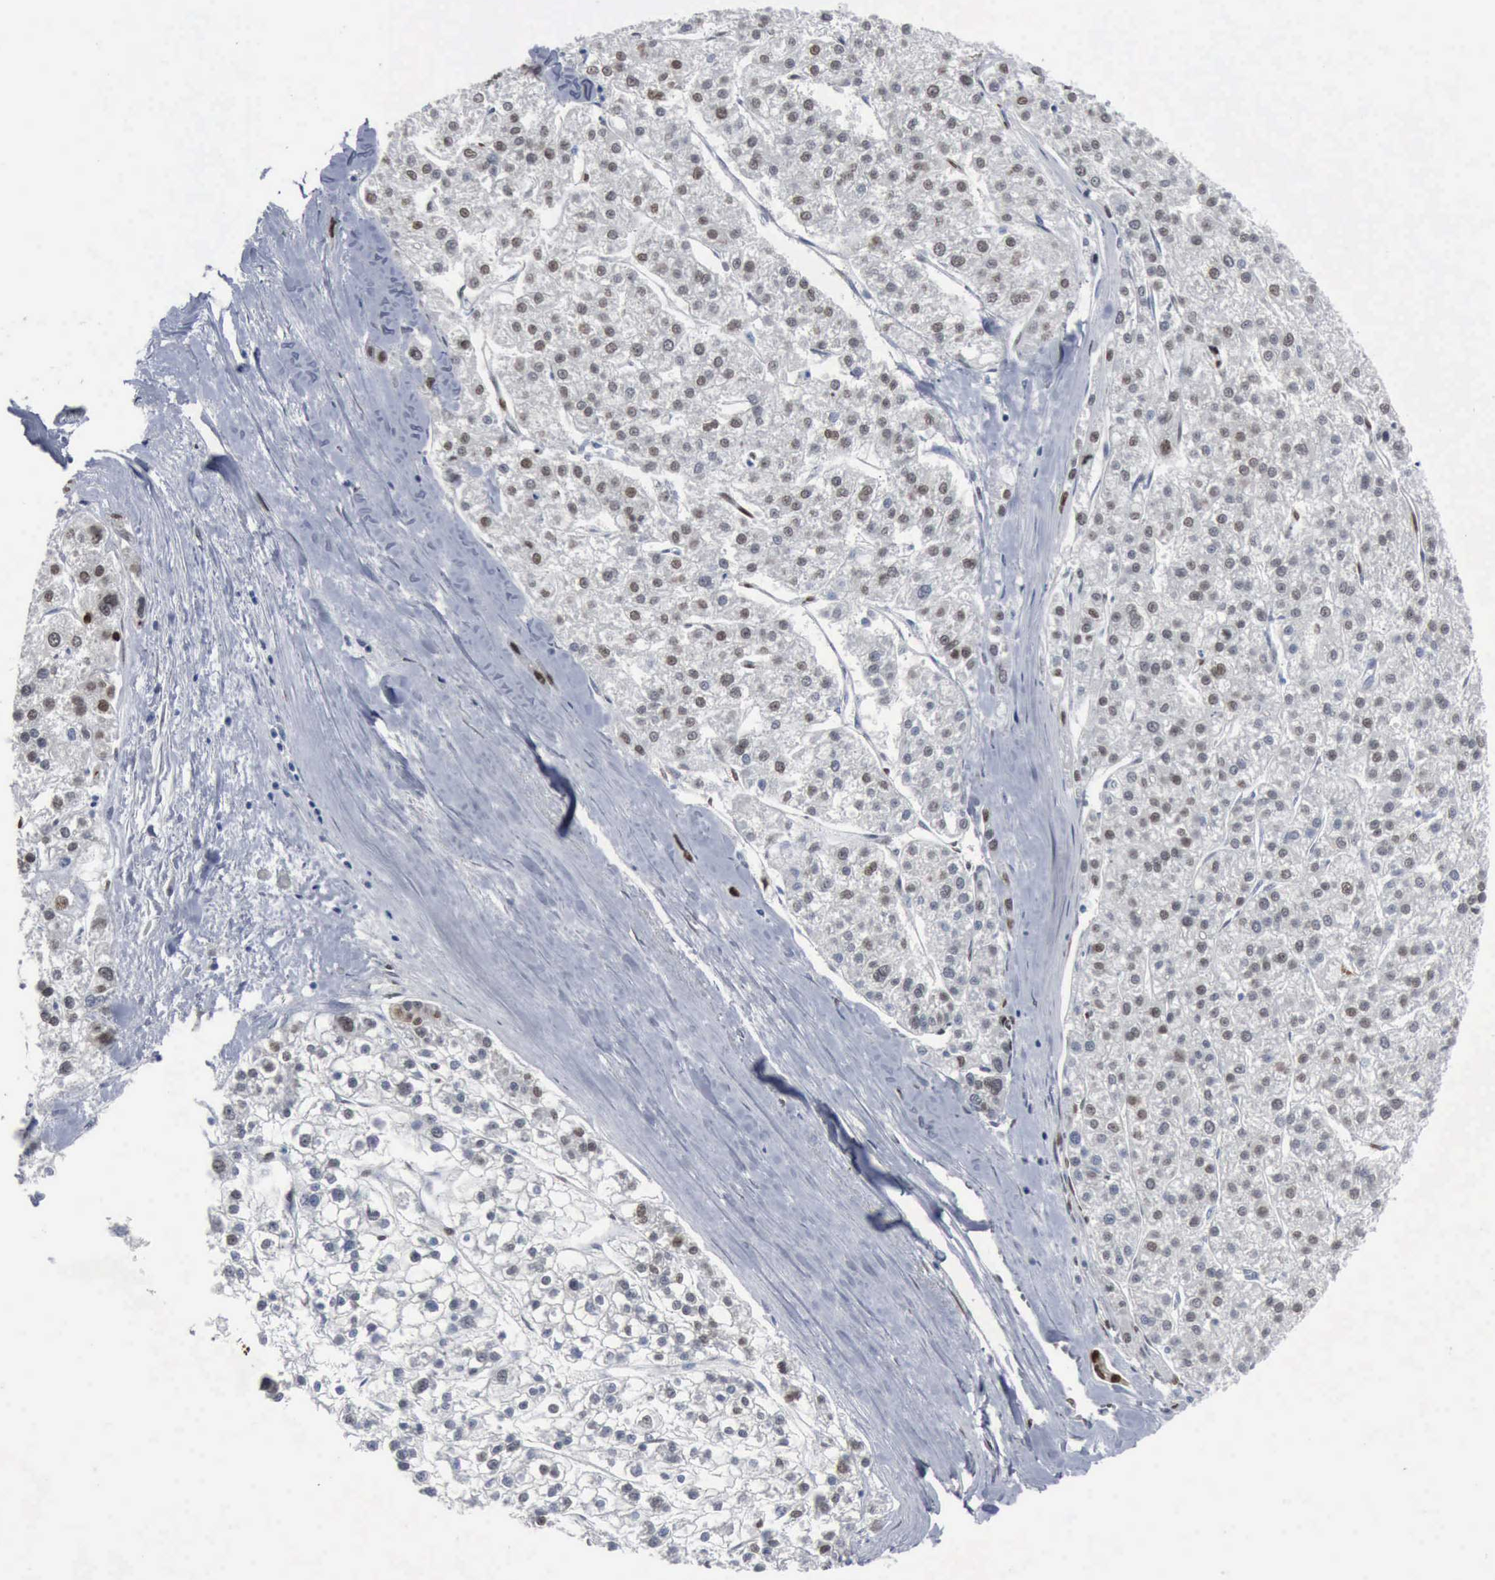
{"staining": {"intensity": "moderate", "quantity": "<25%", "location": "nuclear"}, "tissue": "liver cancer", "cell_type": "Tumor cells", "image_type": "cancer", "snomed": [{"axis": "morphology", "description": "Carcinoma, Hepatocellular, NOS"}, {"axis": "topography", "description": "Liver"}], "caption": "This histopathology image reveals immunohistochemistry staining of liver cancer (hepatocellular carcinoma), with low moderate nuclear positivity in about <25% of tumor cells.", "gene": "FGF2", "patient": {"sex": "female", "age": 85}}